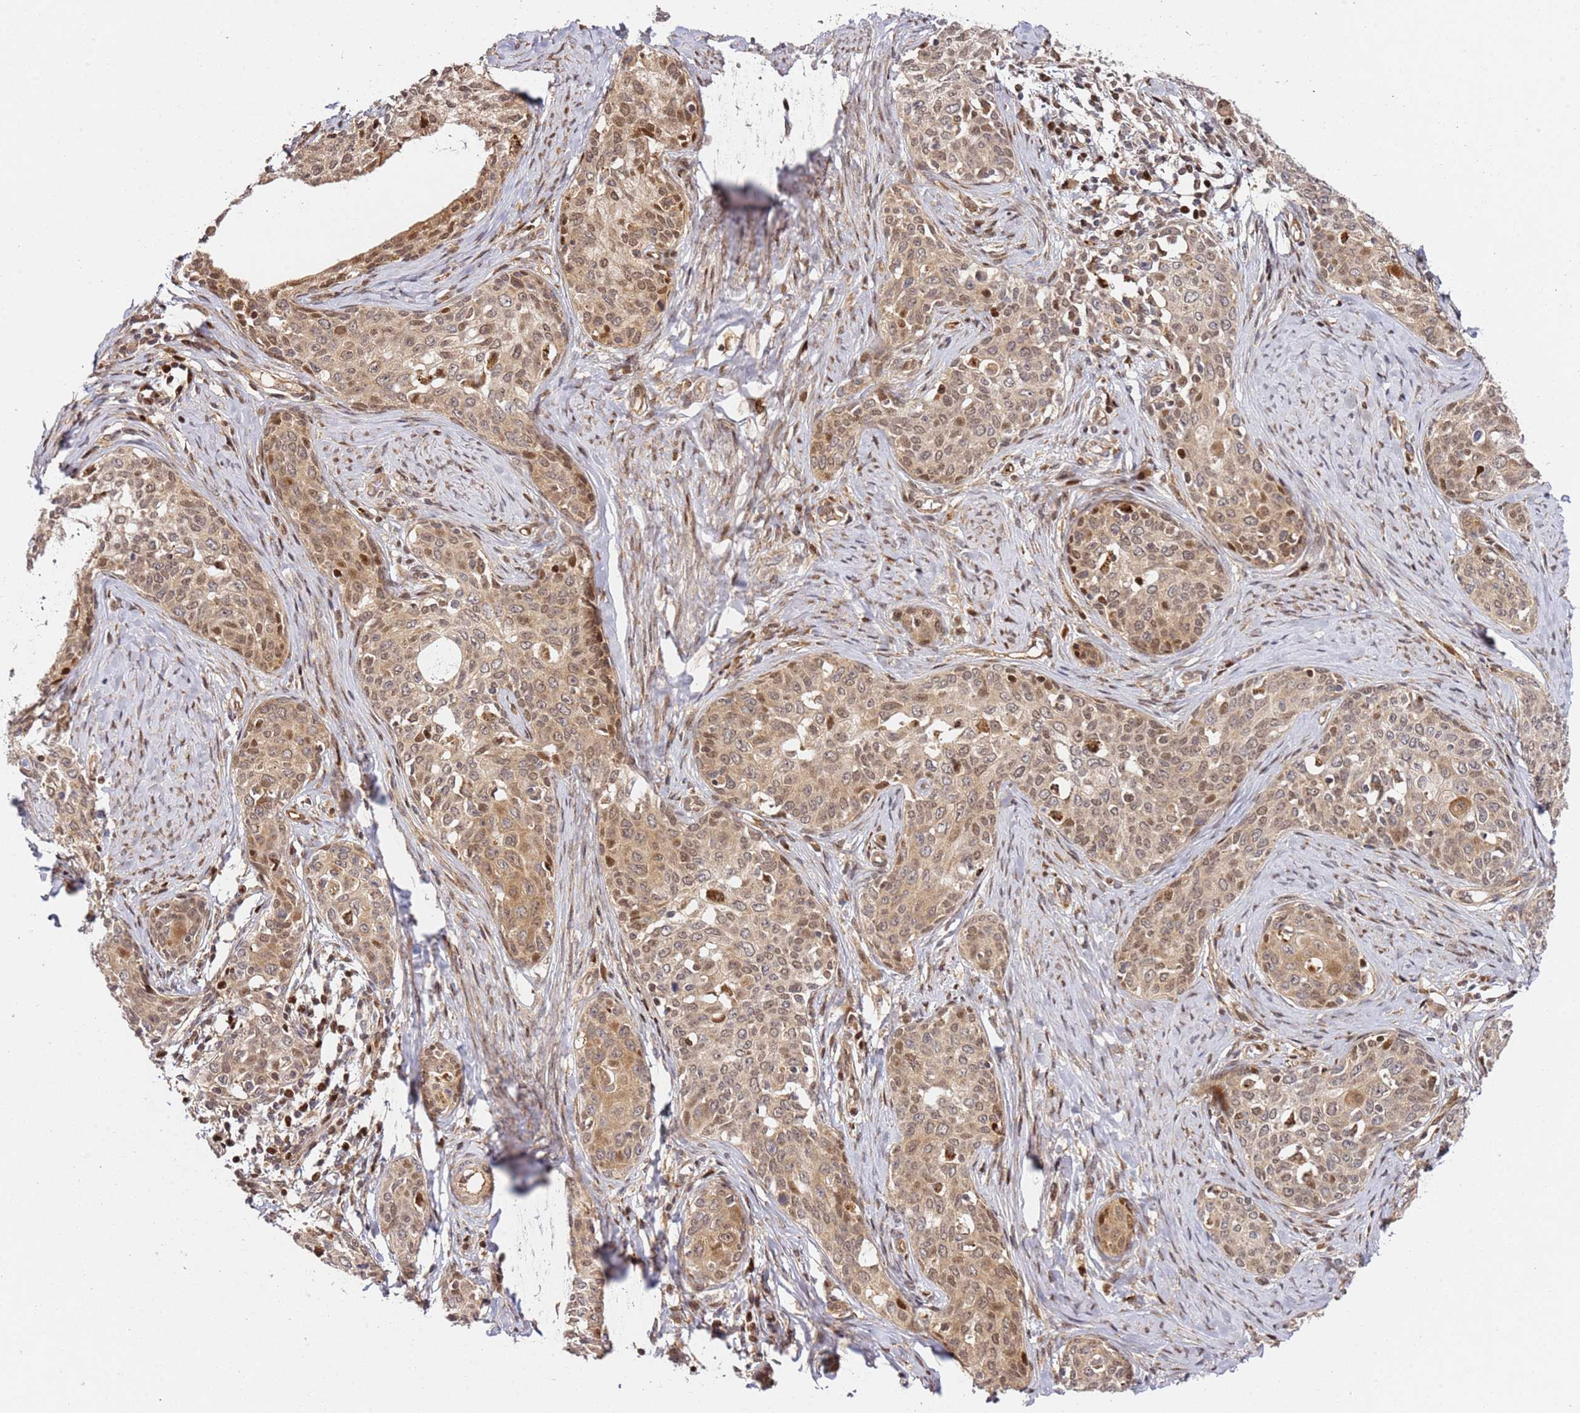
{"staining": {"intensity": "moderate", "quantity": ">75%", "location": "cytoplasmic/membranous,nuclear"}, "tissue": "cervical cancer", "cell_type": "Tumor cells", "image_type": "cancer", "snomed": [{"axis": "morphology", "description": "Squamous cell carcinoma, NOS"}, {"axis": "morphology", "description": "Adenocarcinoma, NOS"}, {"axis": "topography", "description": "Cervix"}], "caption": "This histopathology image demonstrates immunohistochemistry (IHC) staining of cervical cancer (adenocarcinoma), with medium moderate cytoplasmic/membranous and nuclear staining in approximately >75% of tumor cells.", "gene": "SMOX", "patient": {"sex": "female", "age": 52}}